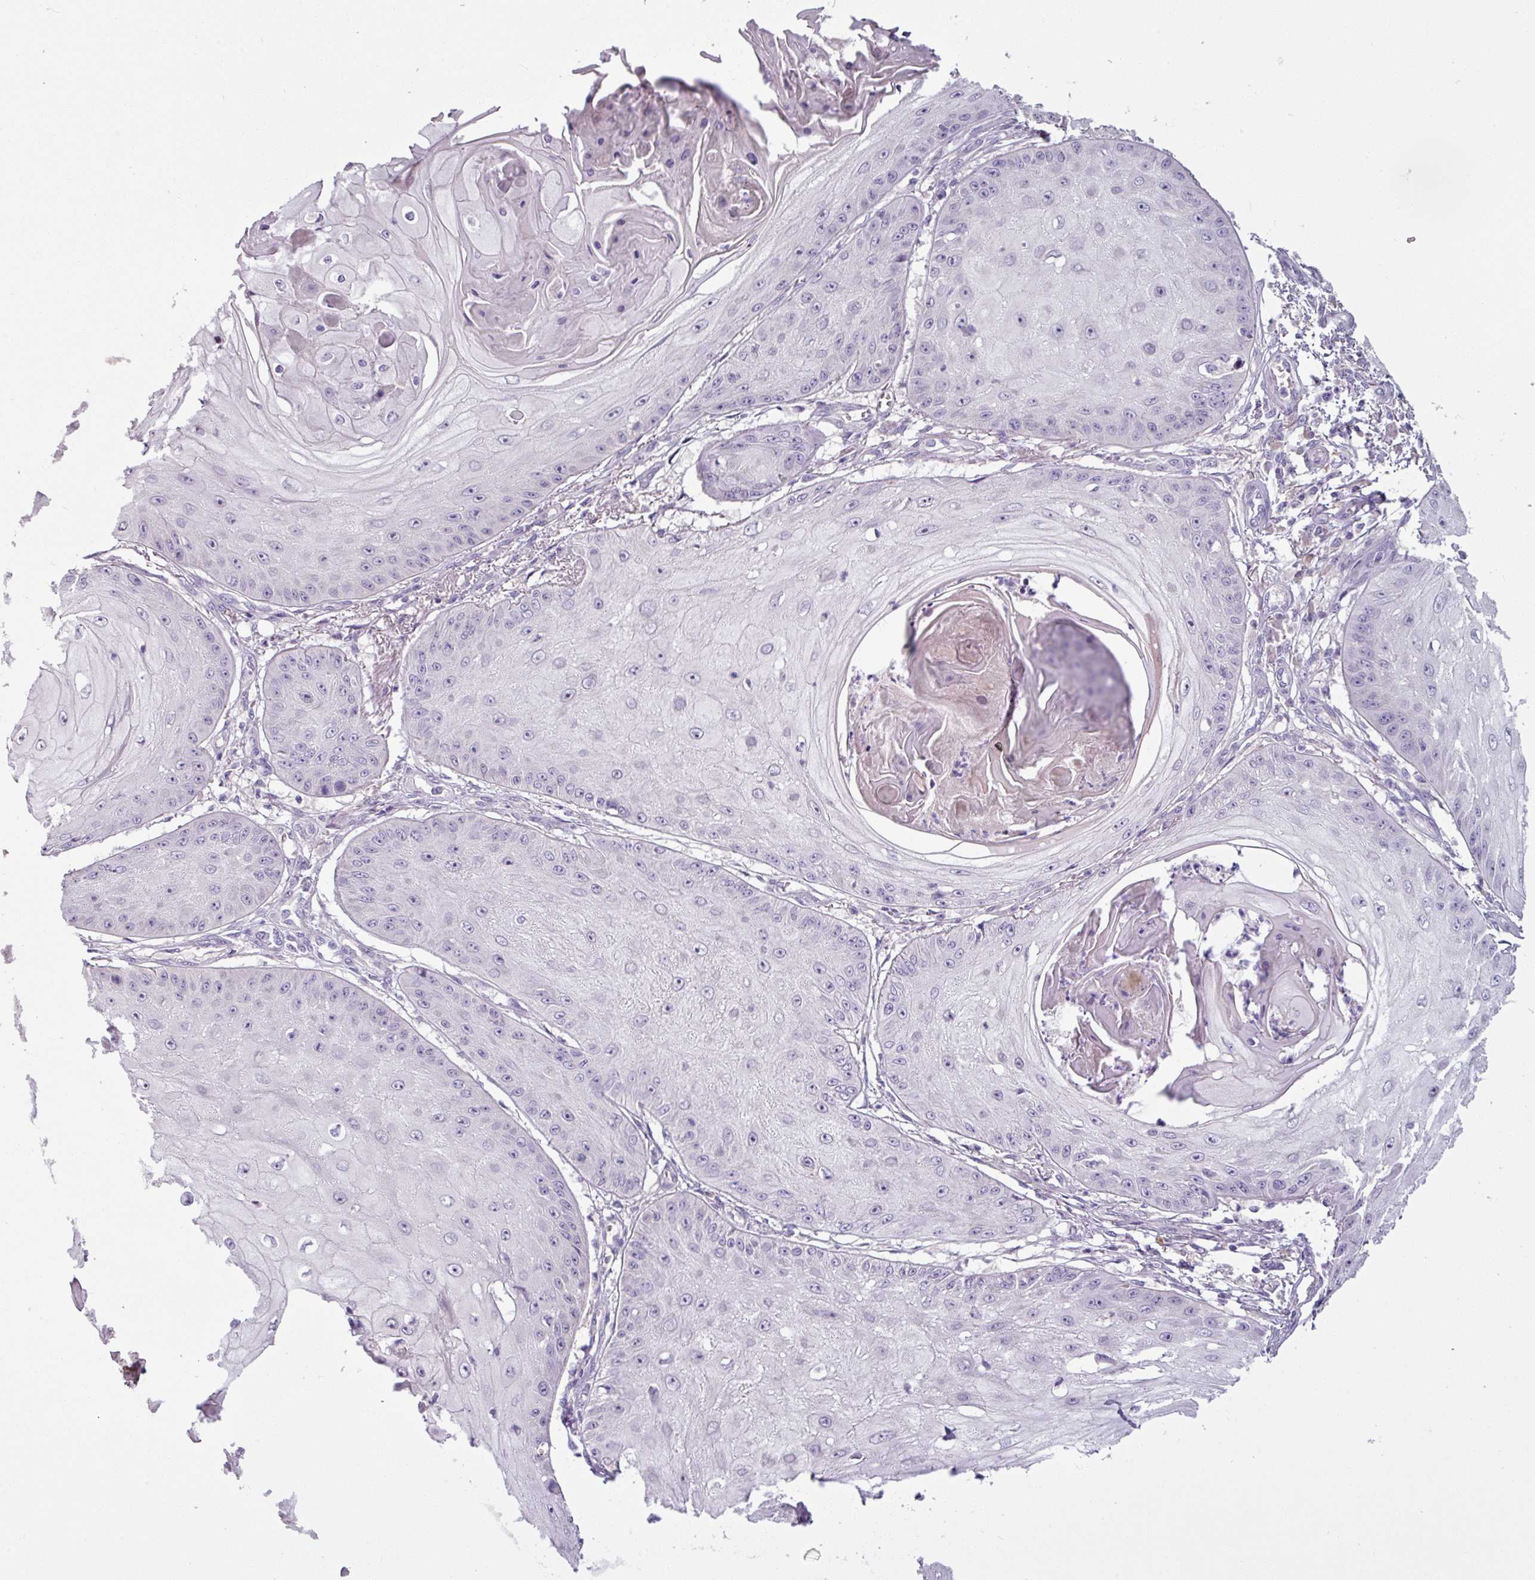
{"staining": {"intensity": "negative", "quantity": "none", "location": "none"}, "tissue": "skin cancer", "cell_type": "Tumor cells", "image_type": "cancer", "snomed": [{"axis": "morphology", "description": "Squamous cell carcinoma, NOS"}, {"axis": "topography", "description": "Skin"}], "caption": "Tumor cells are negative for brown protein staining in skin cancer.", "gene": "PNMA6A", "patient": {"sex": "male", "age": 70}}